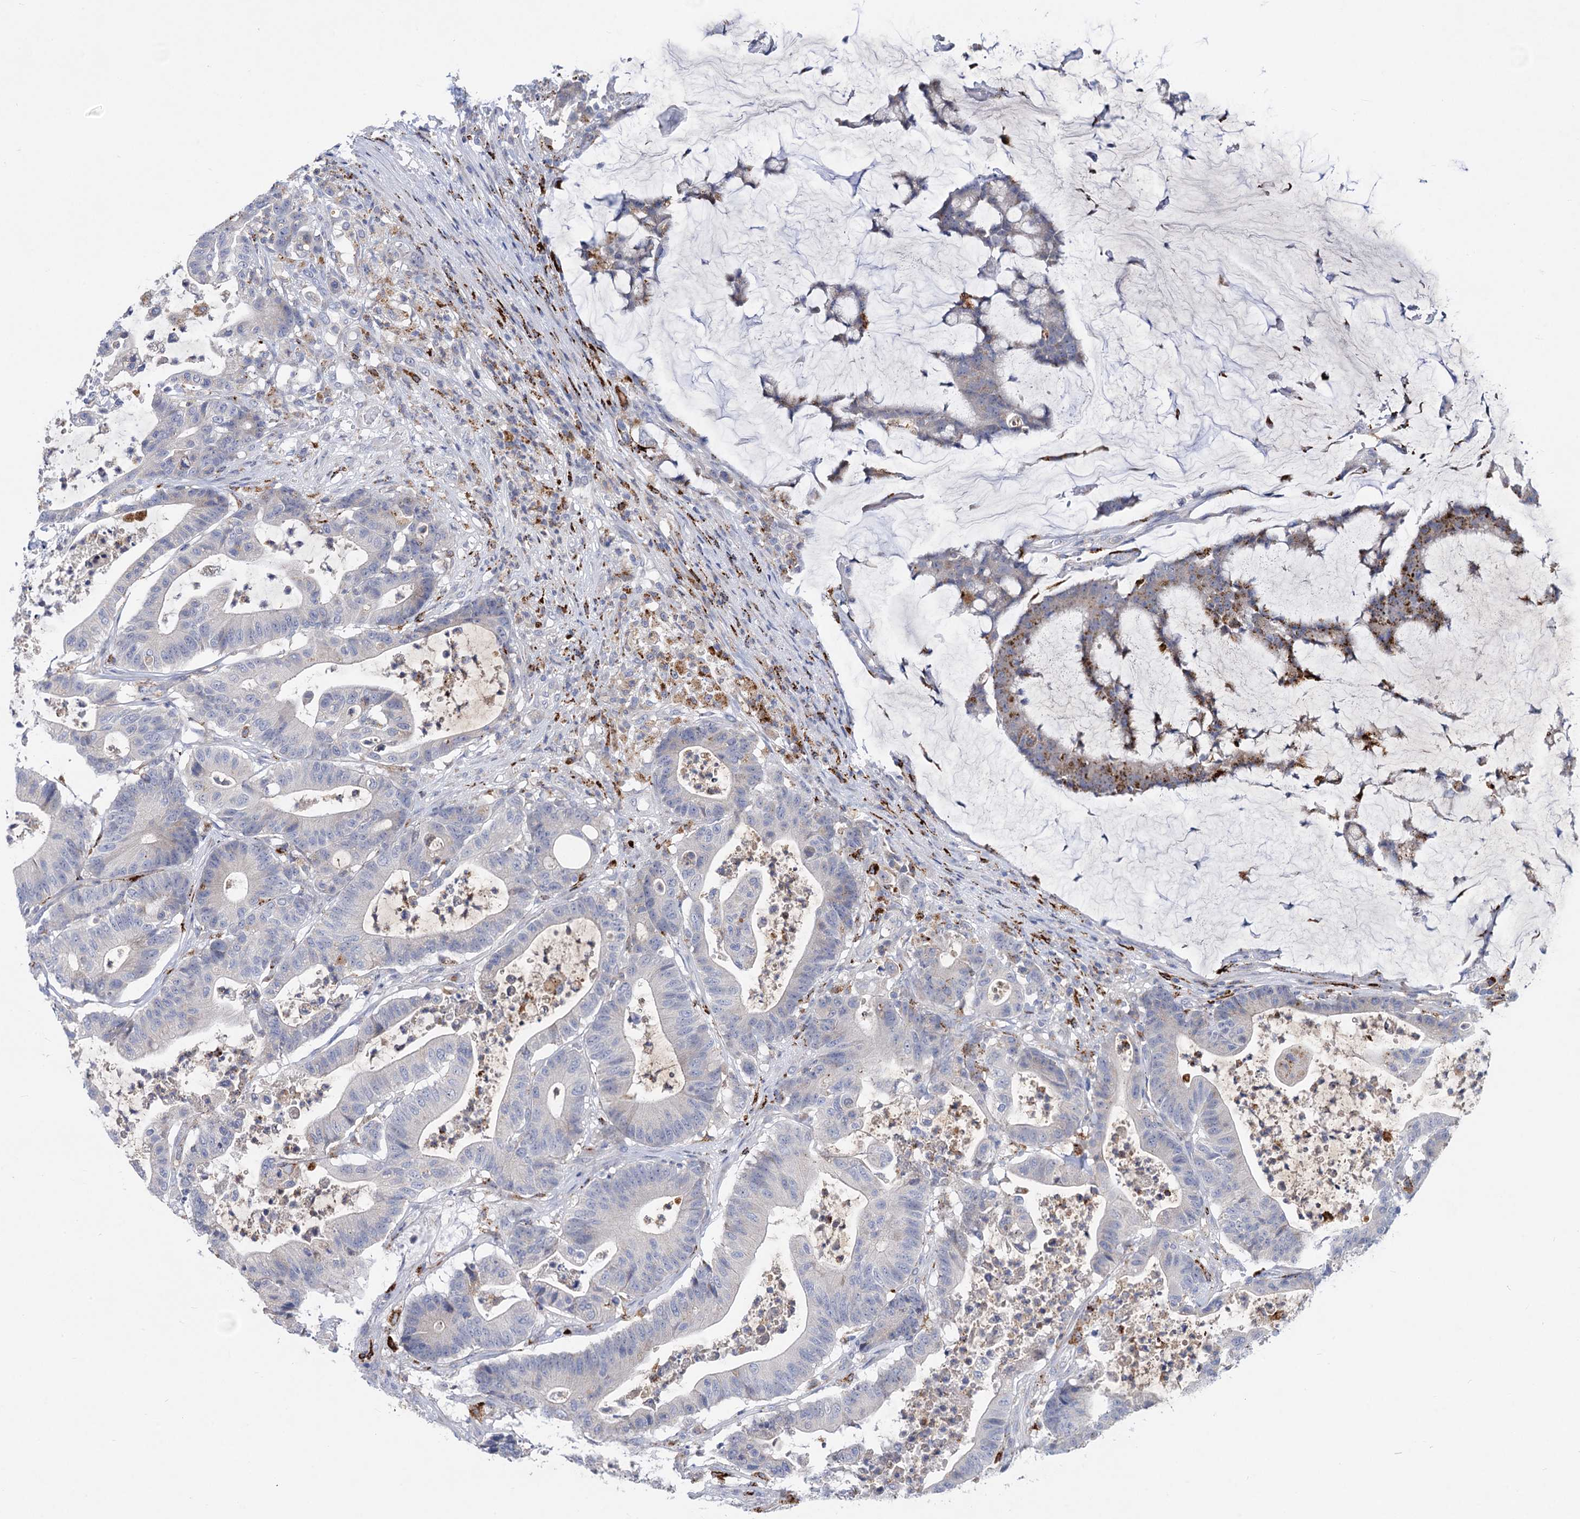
{"staining": {"intensity": "negative", "quantity": "none", "location": "none"}, "tissue": "colorectal cancer", "cell_type": "Tumor cells", "image_type": "cancer", "snomed": [{"axis": "morphology", "description": "Adenocarcinoma, NOS"}, {"axis": "topography", "description": "Colon"}], "caption": "Immunohistochemistry (IHC) image of human colorectal cancer stained for a protein (brown), which demonstrates no staining in tumor cells.", "gene": "ANKS3", "patient": {"sex": "female", "age": 84}}